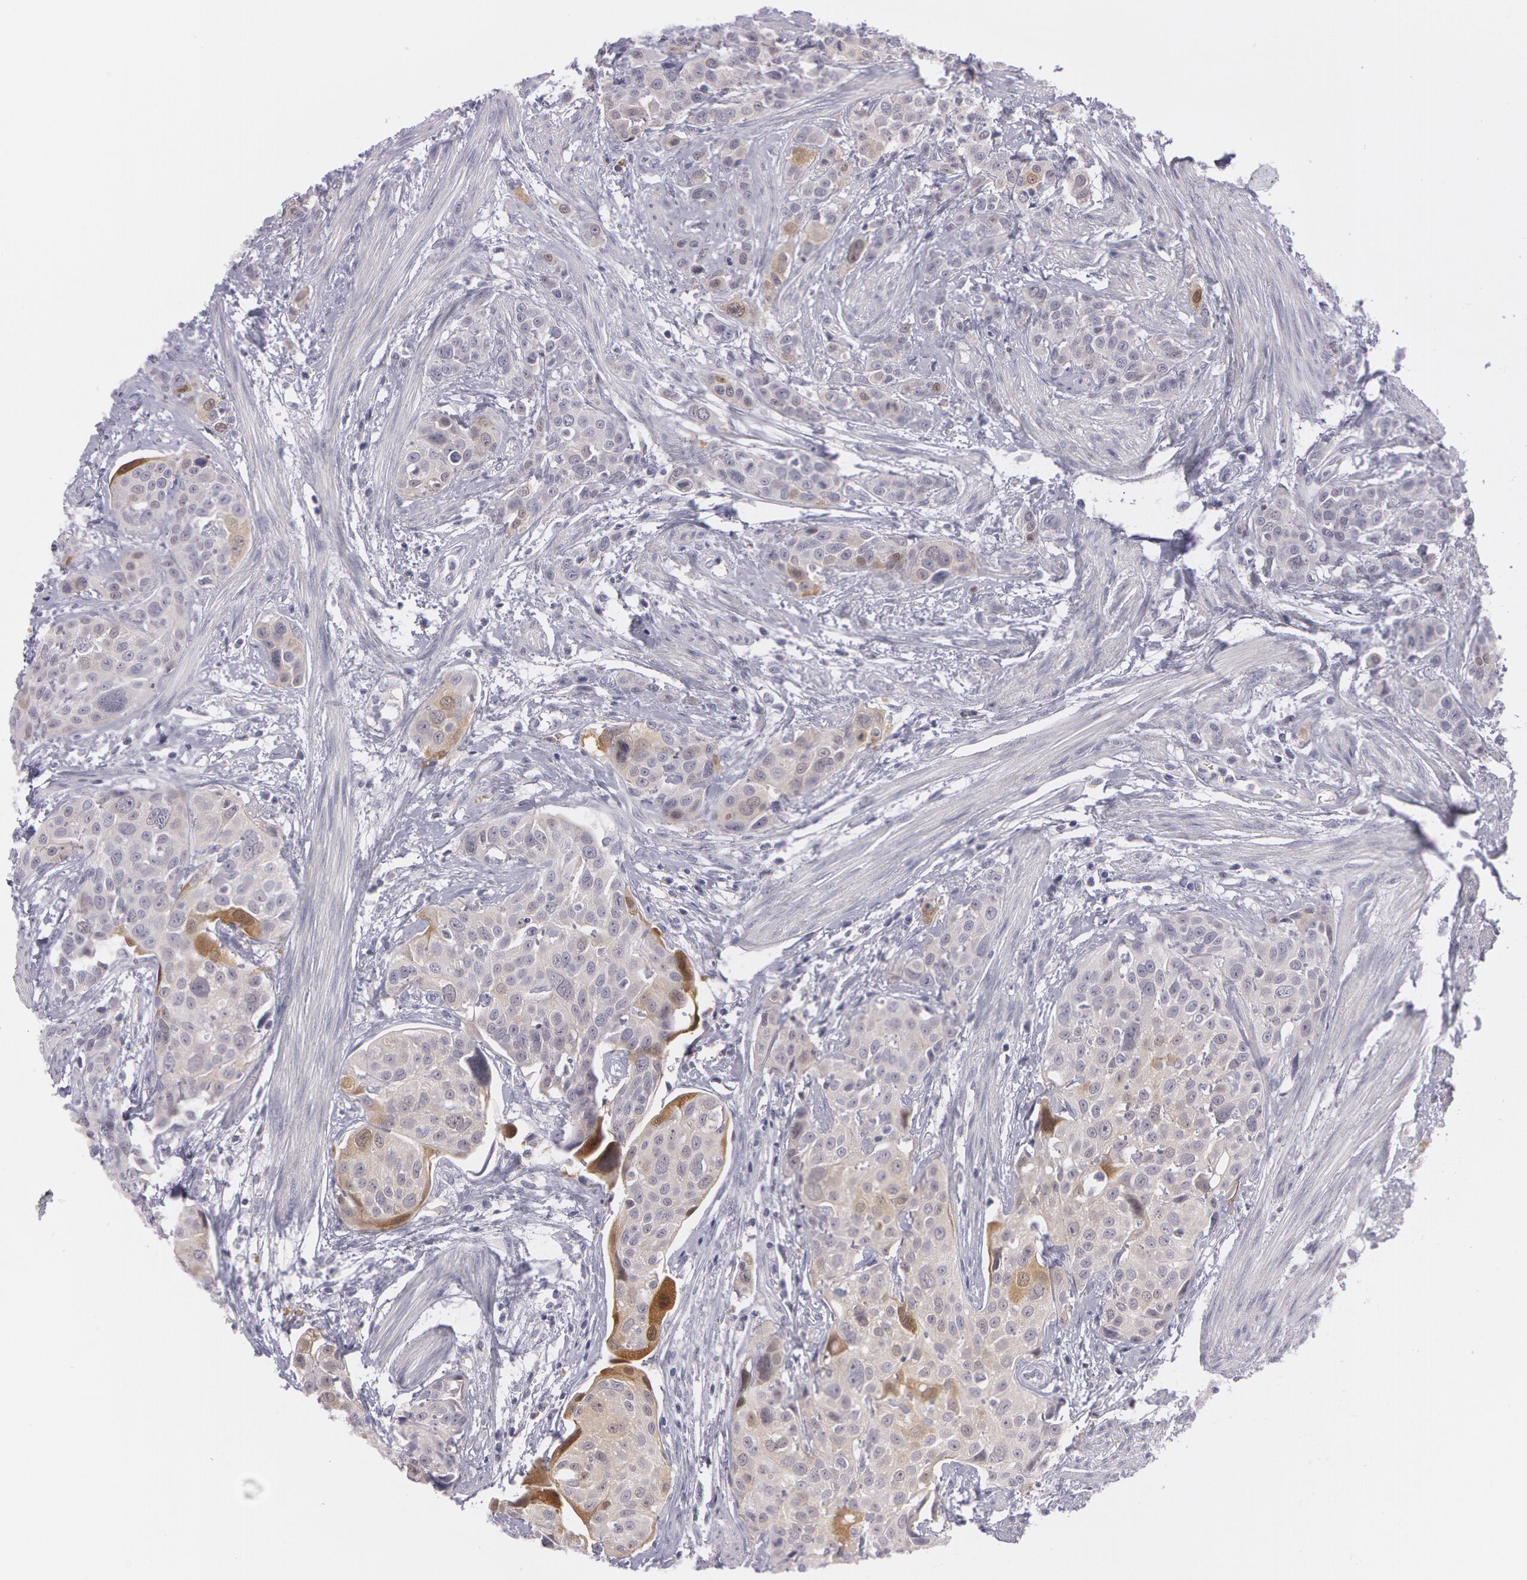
{"staining": {"intensity": "weak", "quantity": "<25%", "location": "nuclear"}, "tissue": "urothelial cancer", "cell_type": "Tumor cells", "image_type": "cancer", "snomed": [{"axis": "morphology", "description": "Urothelial carcinoma, High grade"}, {"axis": "topography", "description": "Urinary bladder"}], "caption": "Immunohistochemical staining of human urothelial cancer demonstrates no significant staining in tumor cells.", "gene": "IL1RN", "patient": {"sex": "male", "age": 56}}